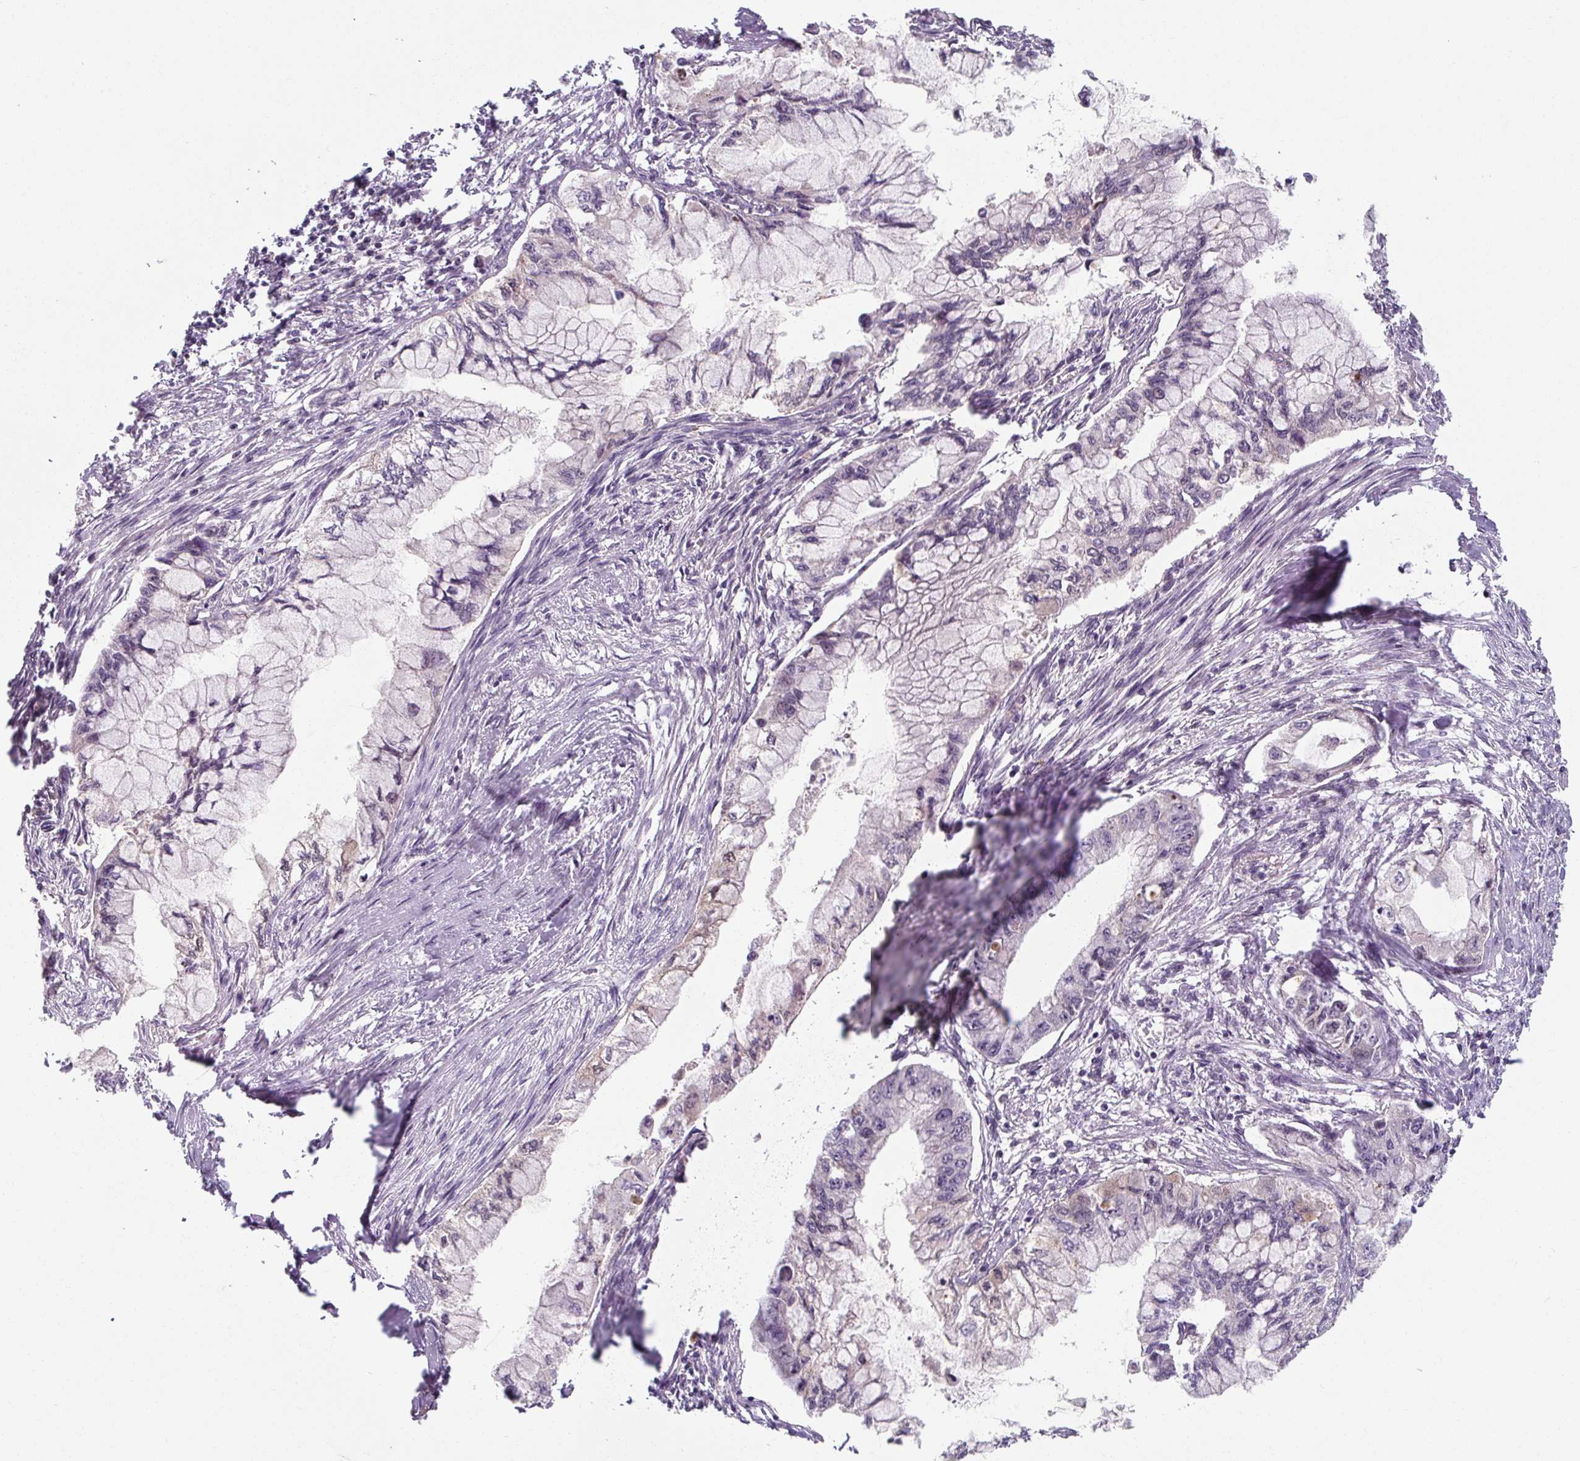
{"staining": {"intensity": "negative", "quantity": "none", "location": "none"}, "tissue": "pancreatic cancer", "cell_type": "Tumor cells", "image_type": "cancer", "snomed": [{"axis": "morphology", "description": "Adenocarcinoma, NOS"}, {"axis": "topography", "description": "Pancreas"}], "caption": "Immunohistochemical staining of pancreatic cancer reveals no significant staining in tumor cells. The staining is performed using DAB brown chromogen with nuclei counter-stained in using hematoxylin.", "gene": "TSEN54", "patient": {"sex": "male", "age": 48}}